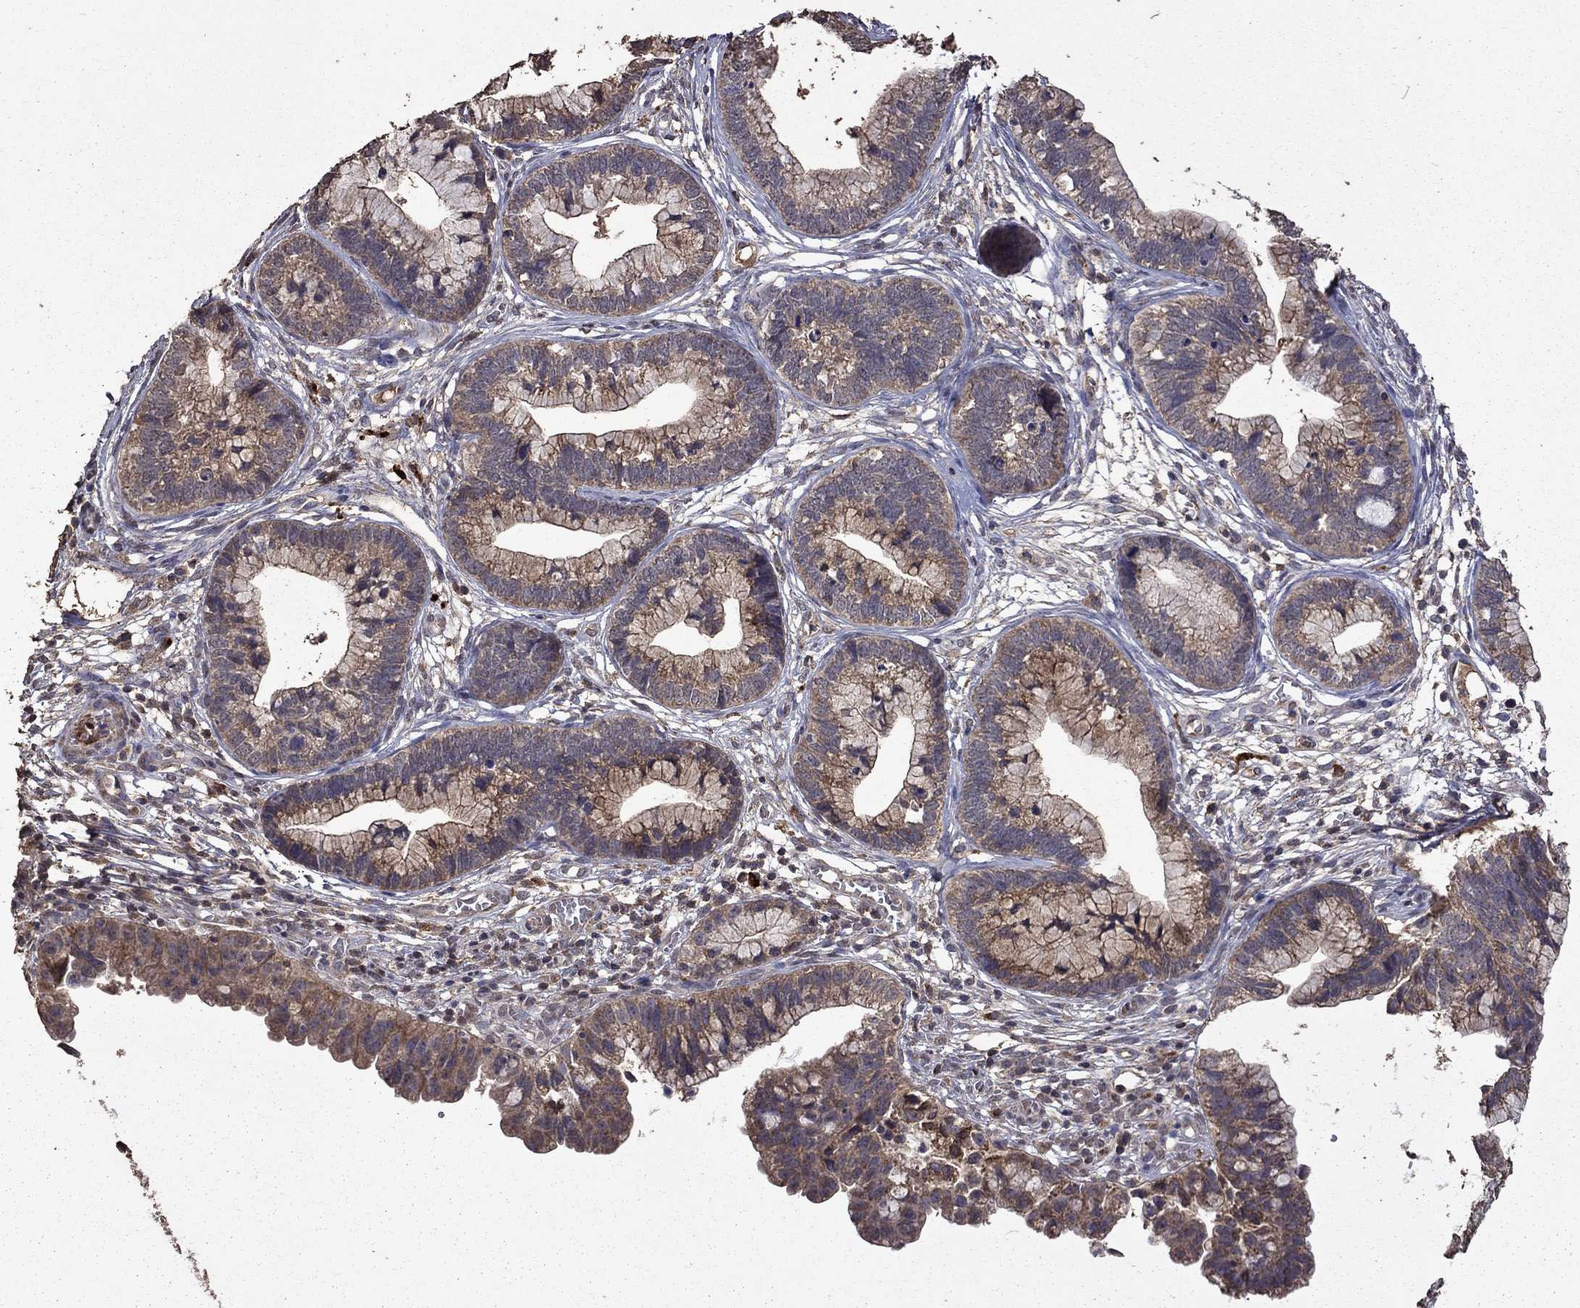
{"staining": {"intensity": "moderate", "quantity": "25%-75%", "location": "cytoplasmic/membranous"}, "tissue": "cervical cancer", "cell_type": "Tumor cells", "image_type": "cancer", "snomed": [{"axis": "morphology", "description": "Adenocarcinoma, NOS"}, {"axis": "topography", "description": "Cervix"}], "caption": "Moderate cytoplasmic/membranous expression is seen in about 25%-75% of tumor cells in cervical cancer (adenocarcinoma).", "gene": "SERPINA5", "patient": {"sex": "female", "age": 44}}